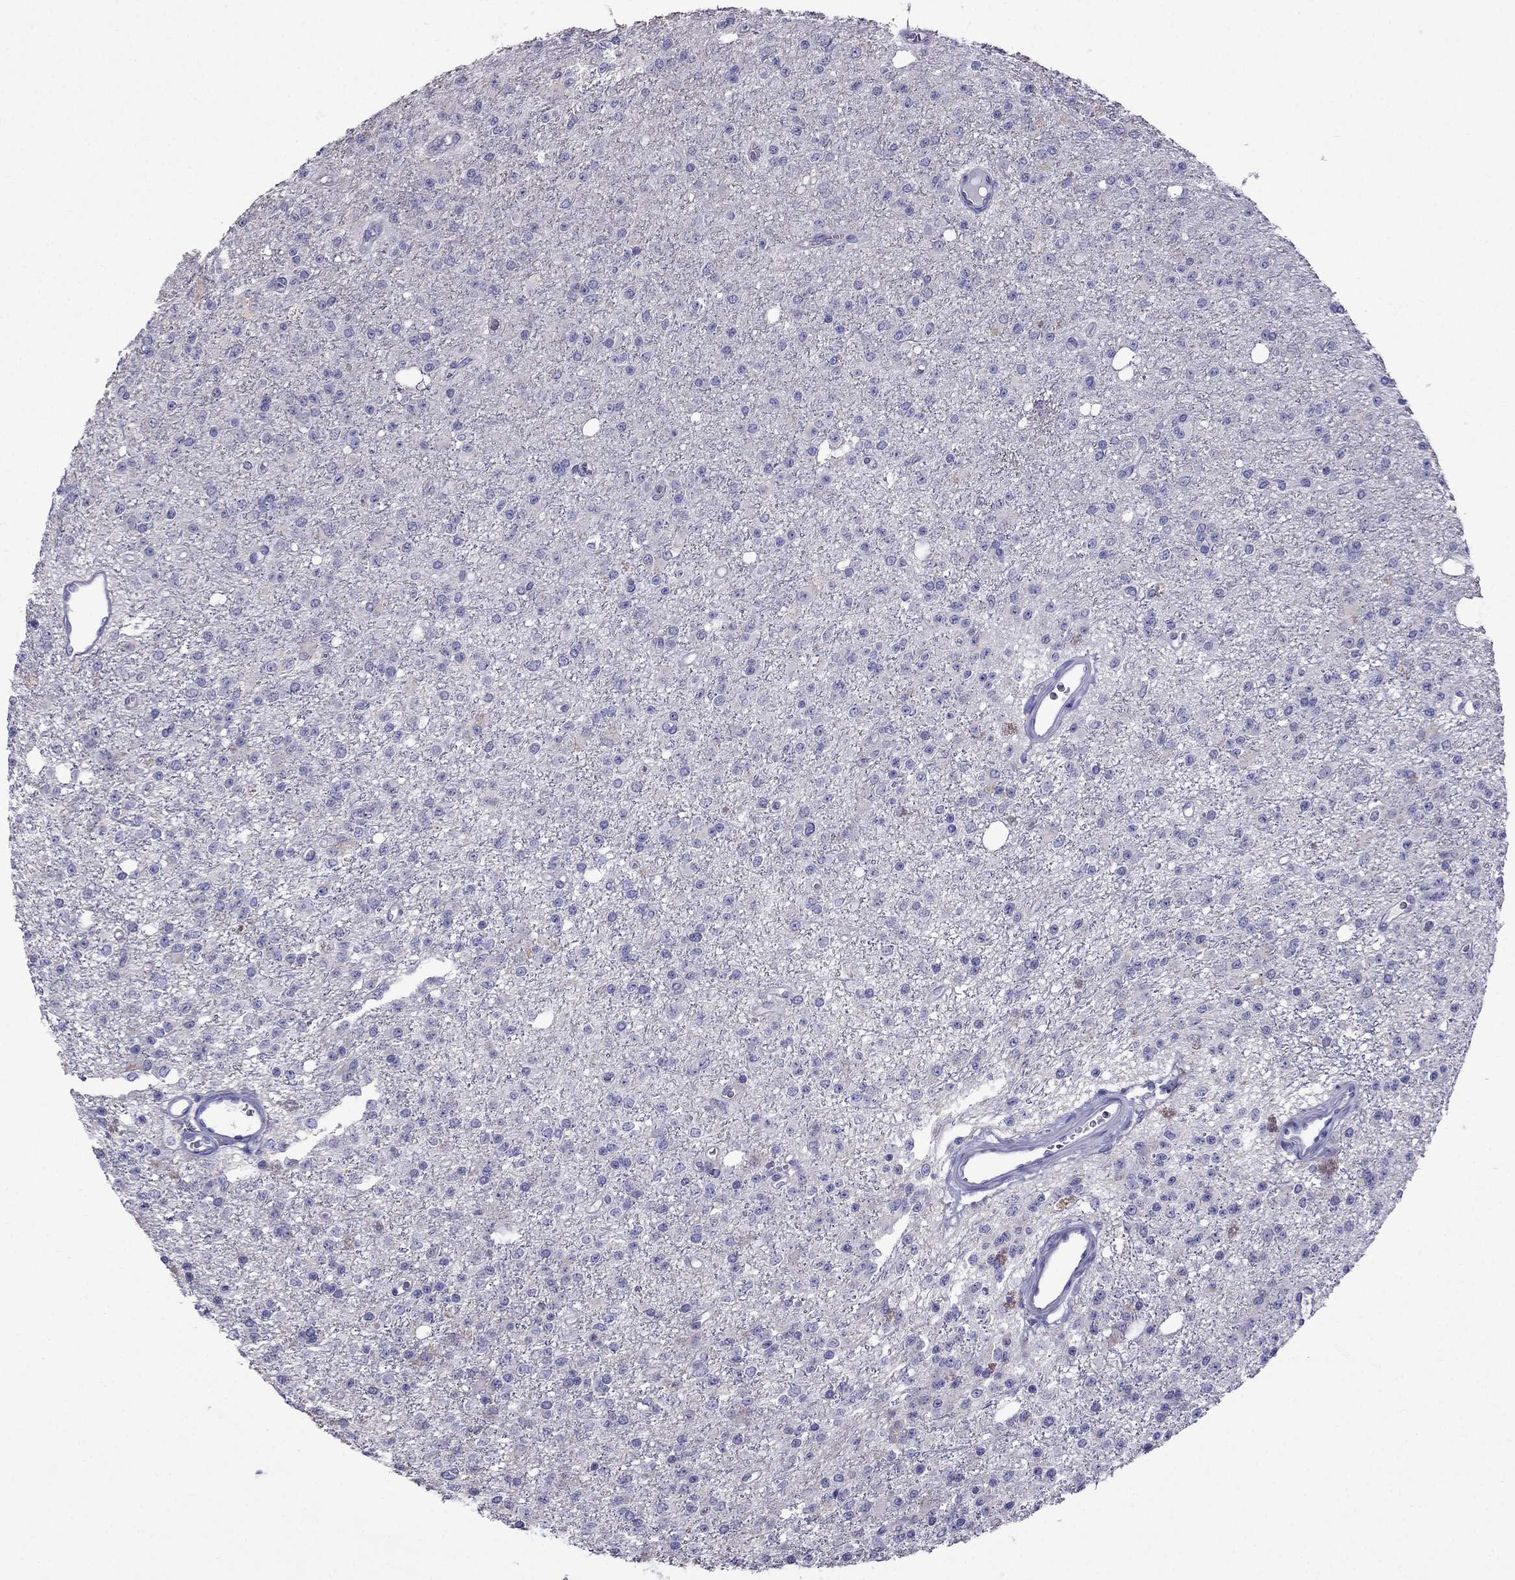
{"staining": {"intensity": "negative", "quantity": "none", "location": "none"}, "tissue": "glioma", "cell_type": "Tumor cells", "image_type": "cancer", "snomed": [{"axis": "morphology", "description": "Glioma, malignant, Low grade"}, {"axis": "topography", "description": "Brain"}], "caption": "Immunohistochemical staining of human low-grade glioma (malignant) reveals no significant staining in tumor cells.", "gene": "TDRD1", "patient": {"sex": "female", "age": 45}}